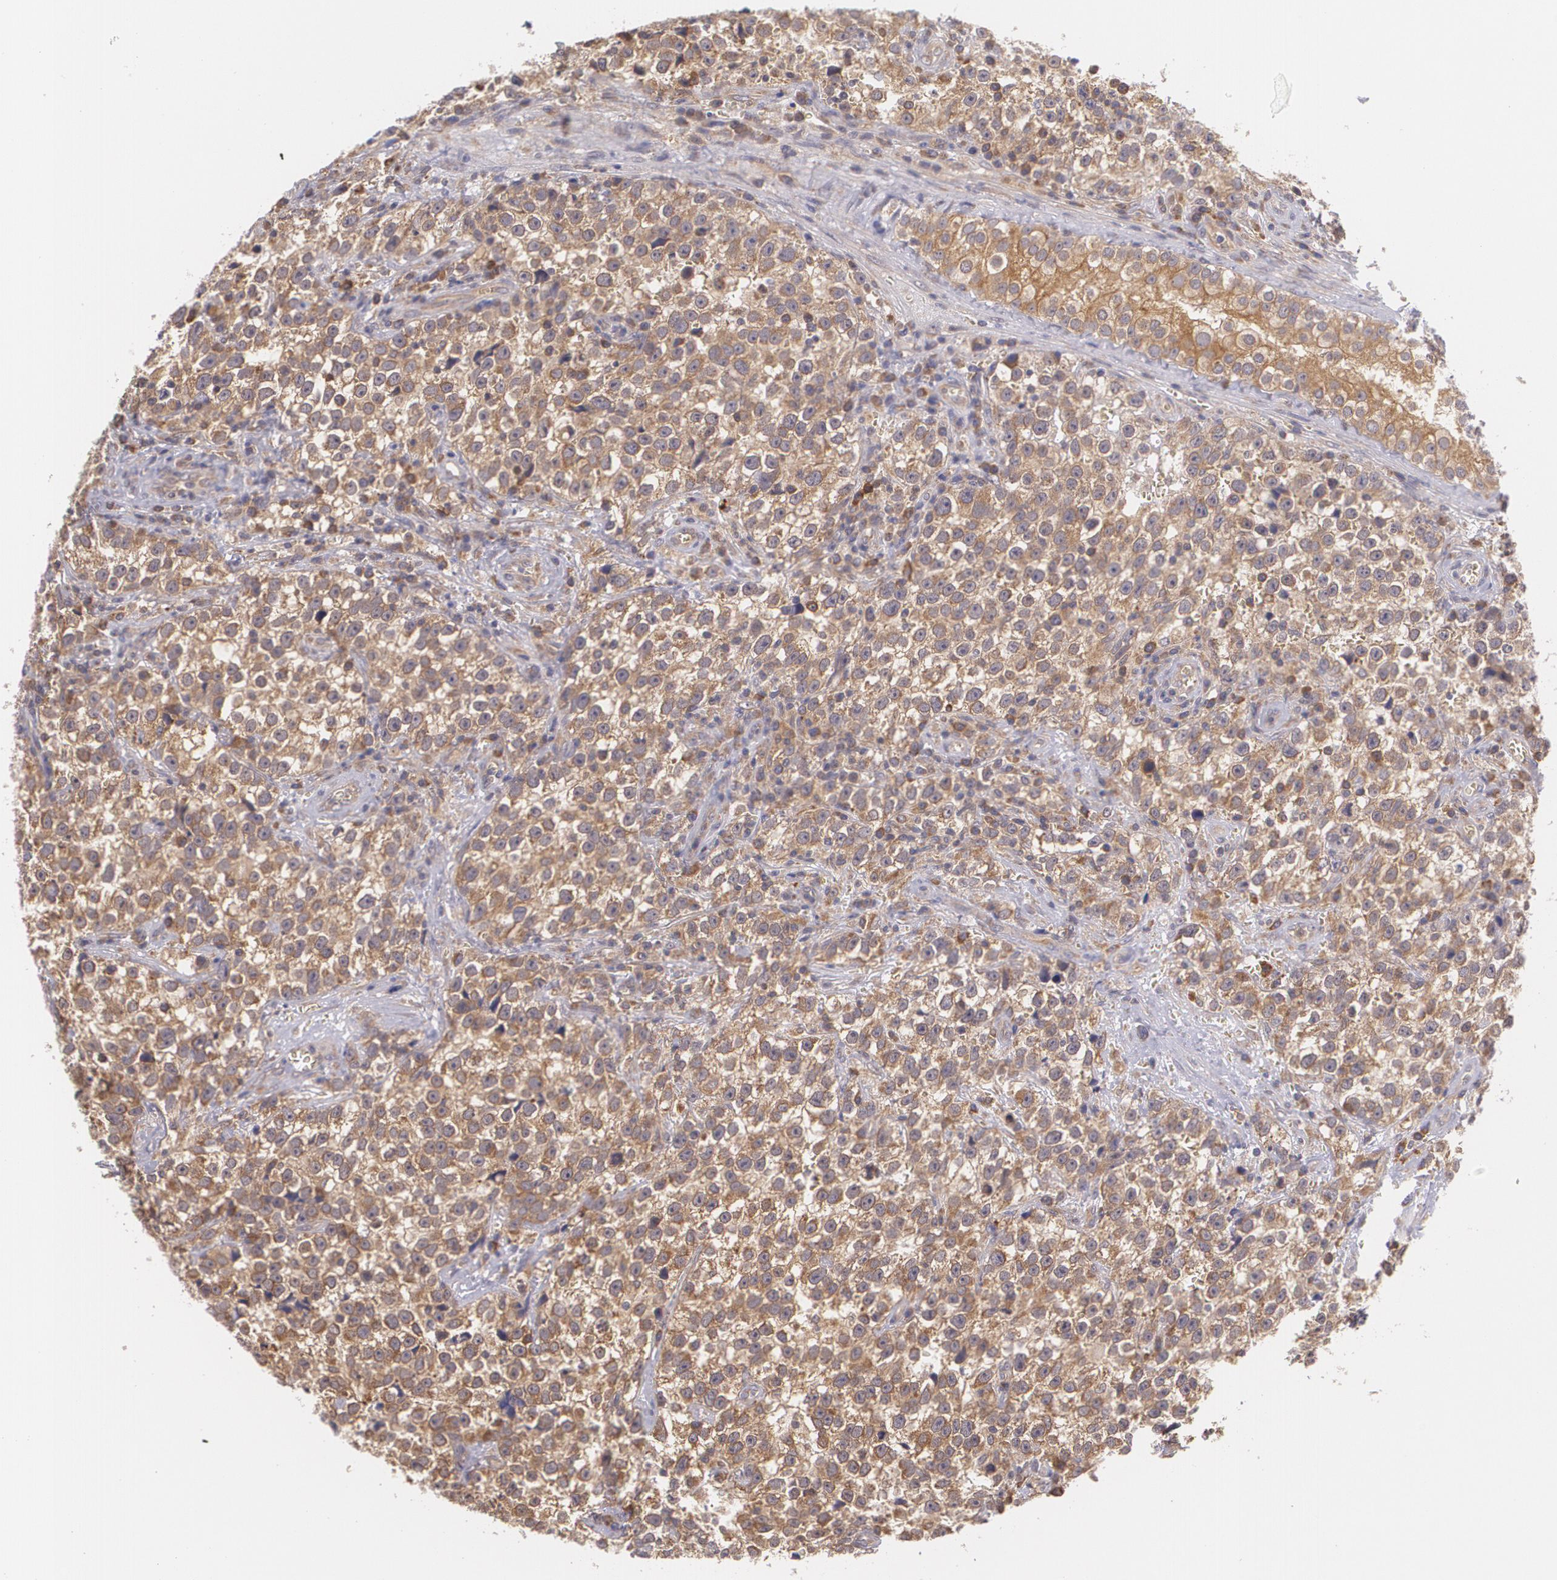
{"staining": {"intensity": "moderate", "quantity": ">75%", "location": "cytoplasmic/membranous"}, "tissue": "testis cancer", "cell_type": "Tumor cells", "image_type": "cancer", "snomed": [{"axis": "morphology", "description": "Seminoma, NOS"}, {"axis": "topography", "description": "Testis"}], "caption": "There is medium levels of moderate cytoplasmic/membranous positivity in tumor cells of testis cancer (seminoma), as demonstrated by immunohistochemical staining (brown color).", "gene": "CCL17", "patient": {"sex": "male", "age": 38}}